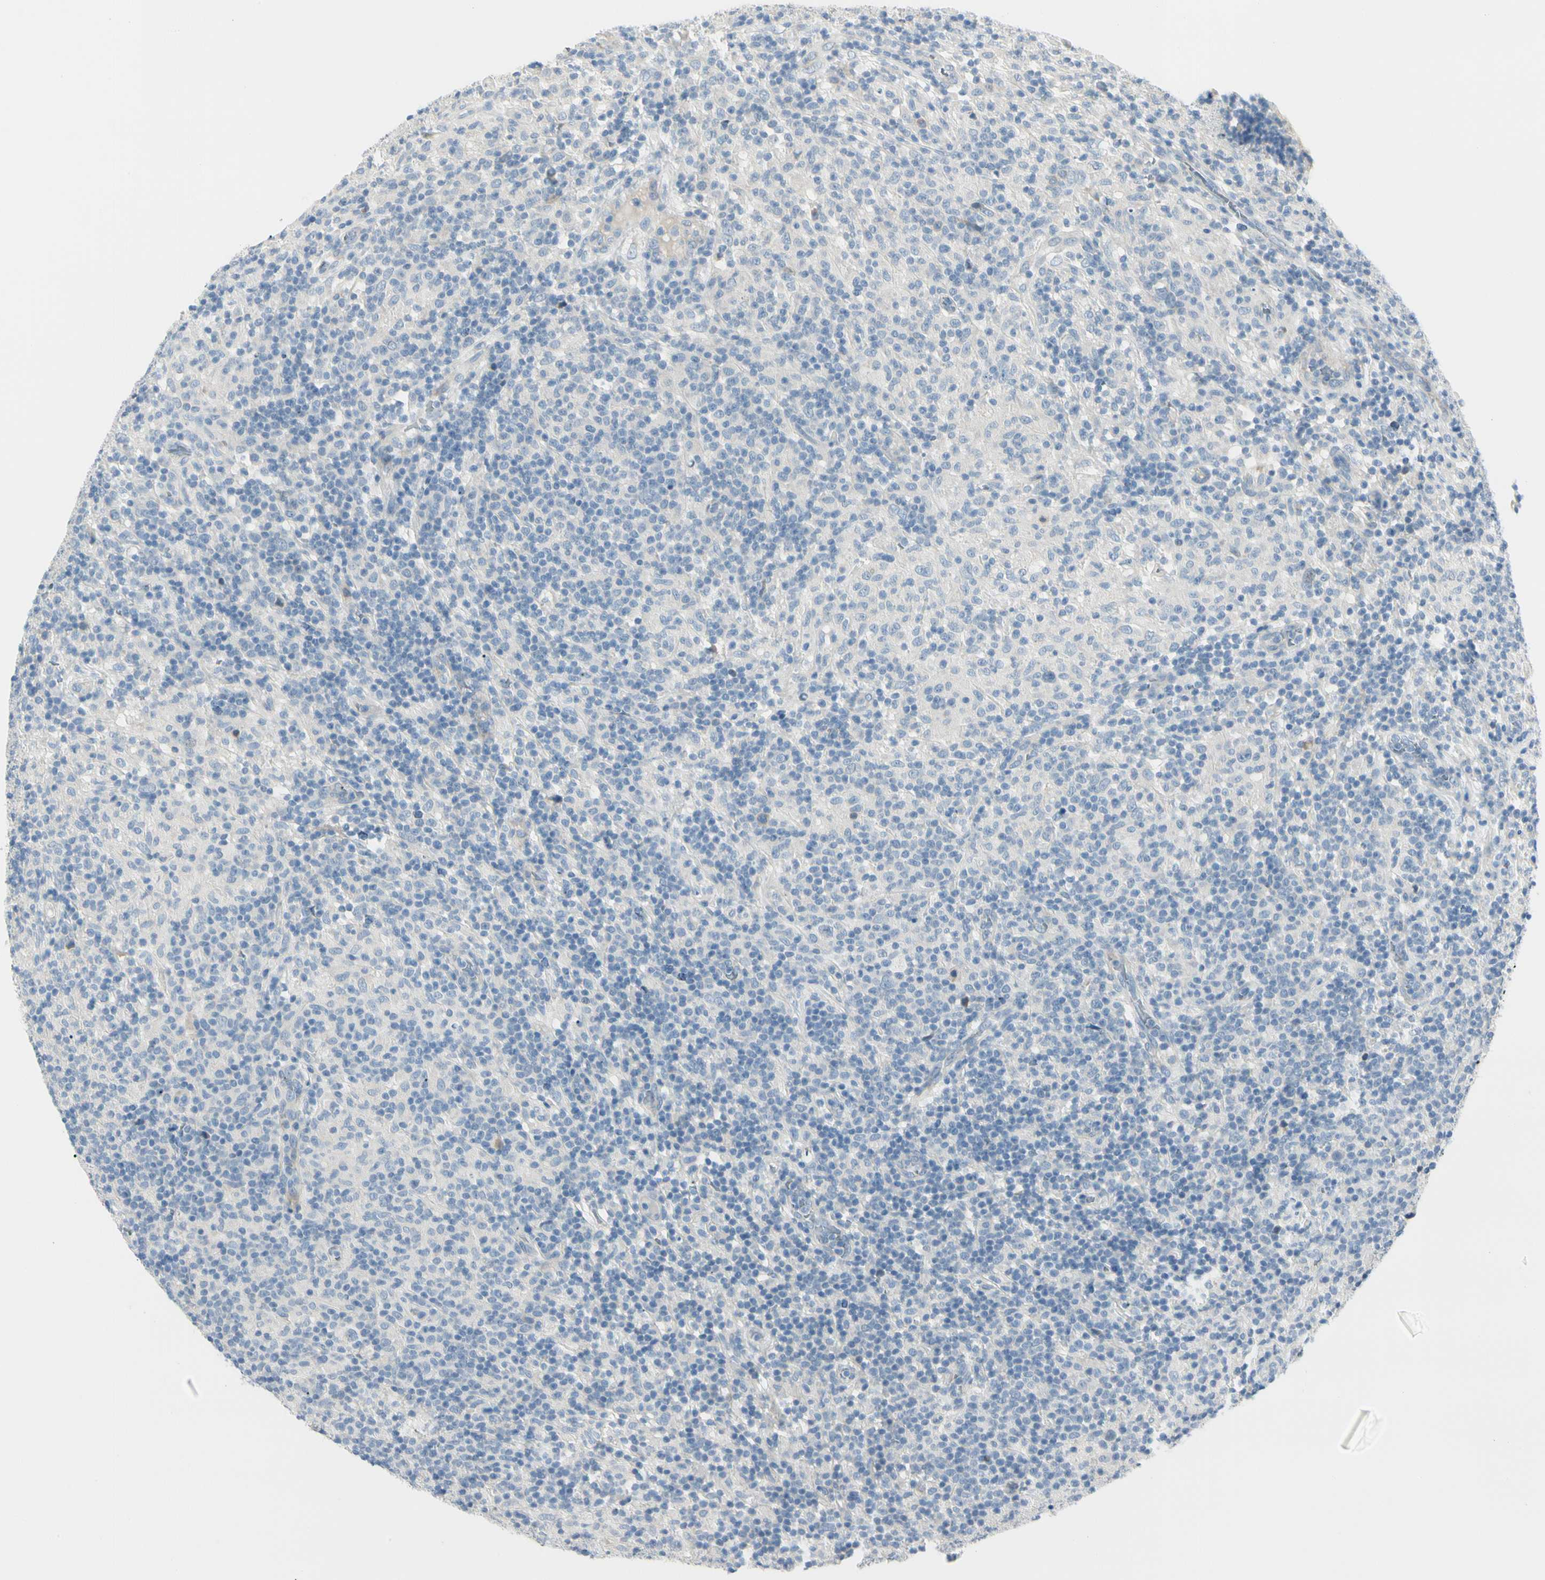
{"staining": {"intensity": "negative", "quantity": "none", "location": "none"}, "tissue": "lymphoma", "cell_type": "Tumor cells", "image_type": "cancer", "snomed": [{"axis": "morphology", "description": "Hodgkin's disease, NOS"}, {"axis": "topography", "description": "Lymph node"}], "caption": "The histopathology image shows no significant staining in tumor cells of lymphoma.", "gene": "SLC6A15", "patient": {"sex": "male", "age": 70}}